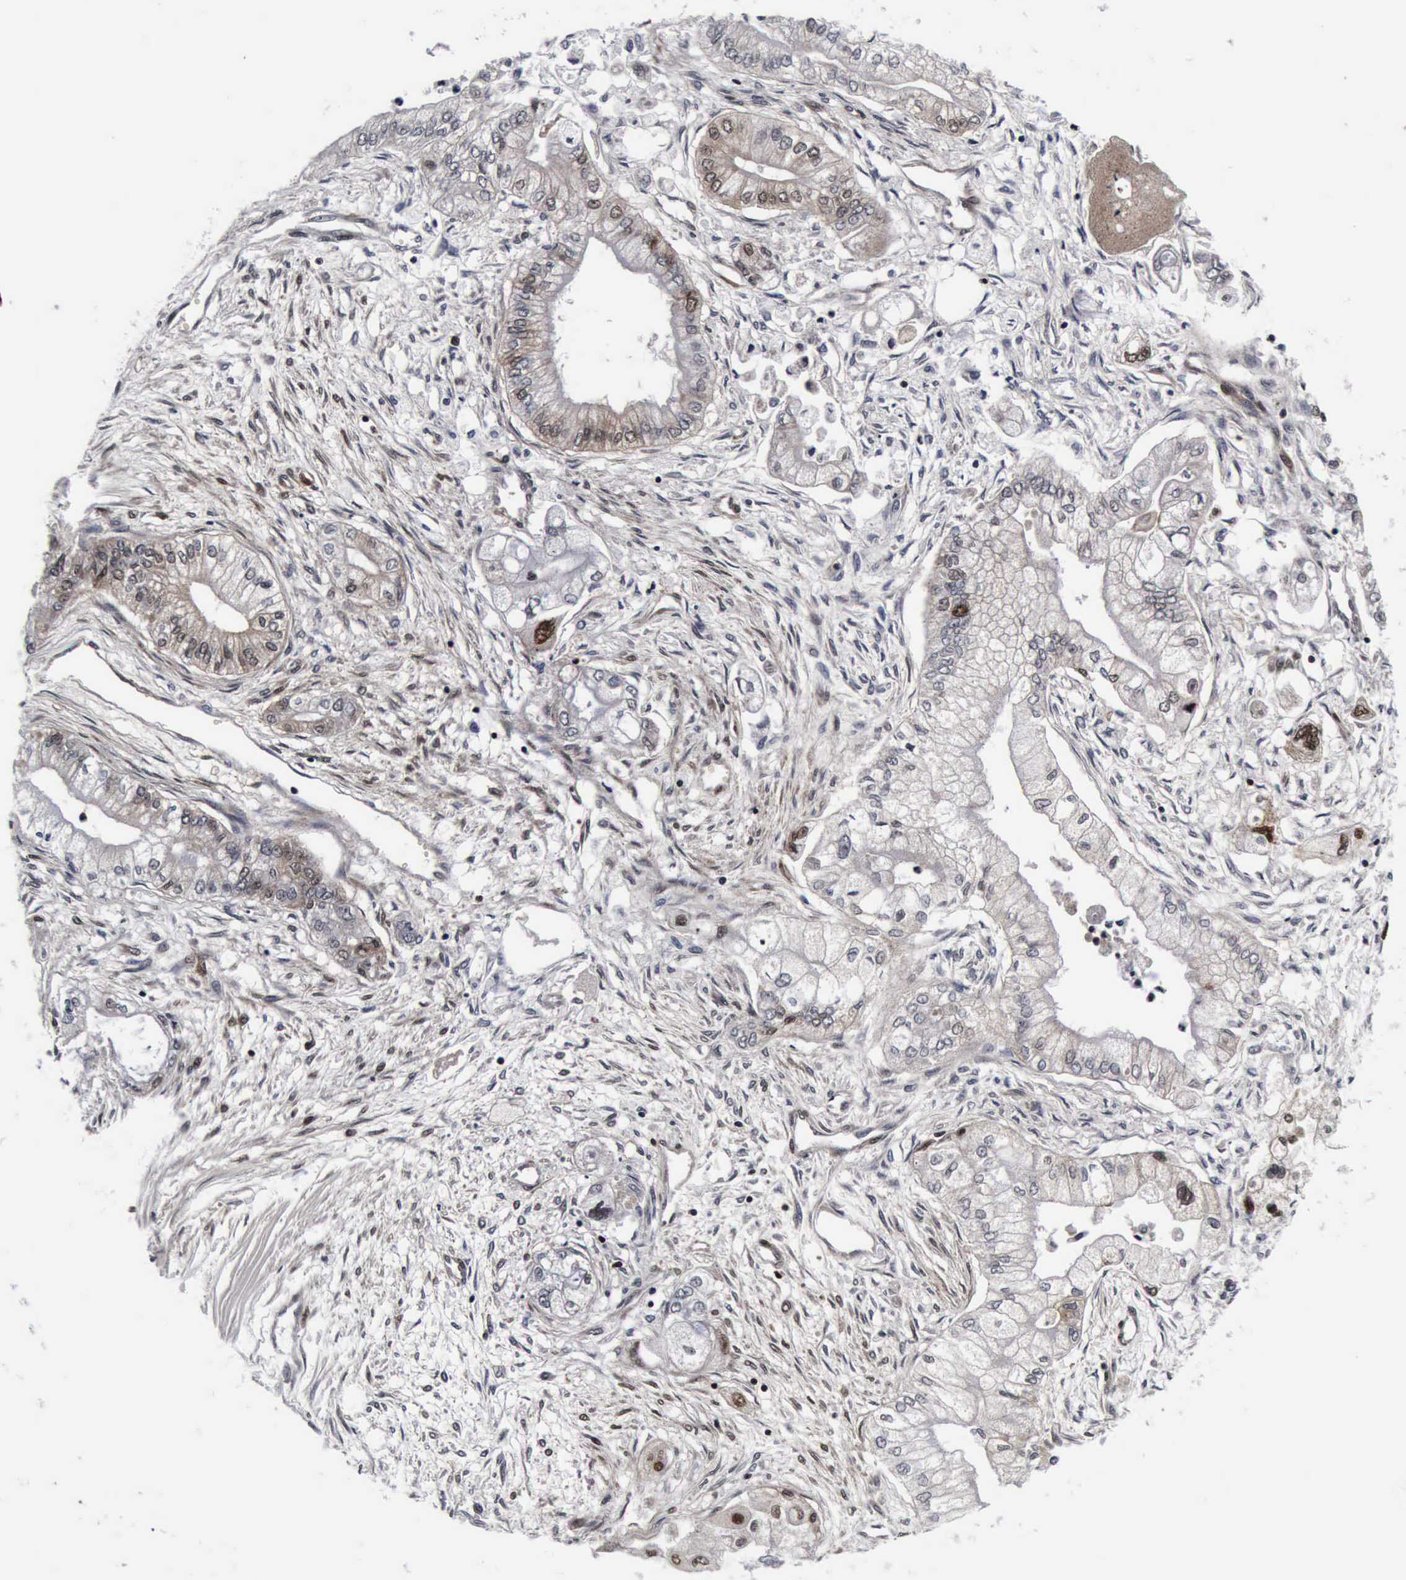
{"staining": {"intensity": "negative", "quantity": "none", "location": "none"}, "tissue": "pancreatic cancer", "cell_type": "Tumor cells", "image_type": "cancer", "snomed": [{"axis": "morphology", "description": "Adenocarcinoma, NOS"}, {"axis": "topography", "description": "Pancreas"}], "caption": "The histopathology image displays no staining of tumor cells in adenocarcinoma (pancreatic). (Immunohistochemistry, brightfield microscopy, high magnification).", "gene": "UBC", "patient": {"sex": "male", "age": 79}}